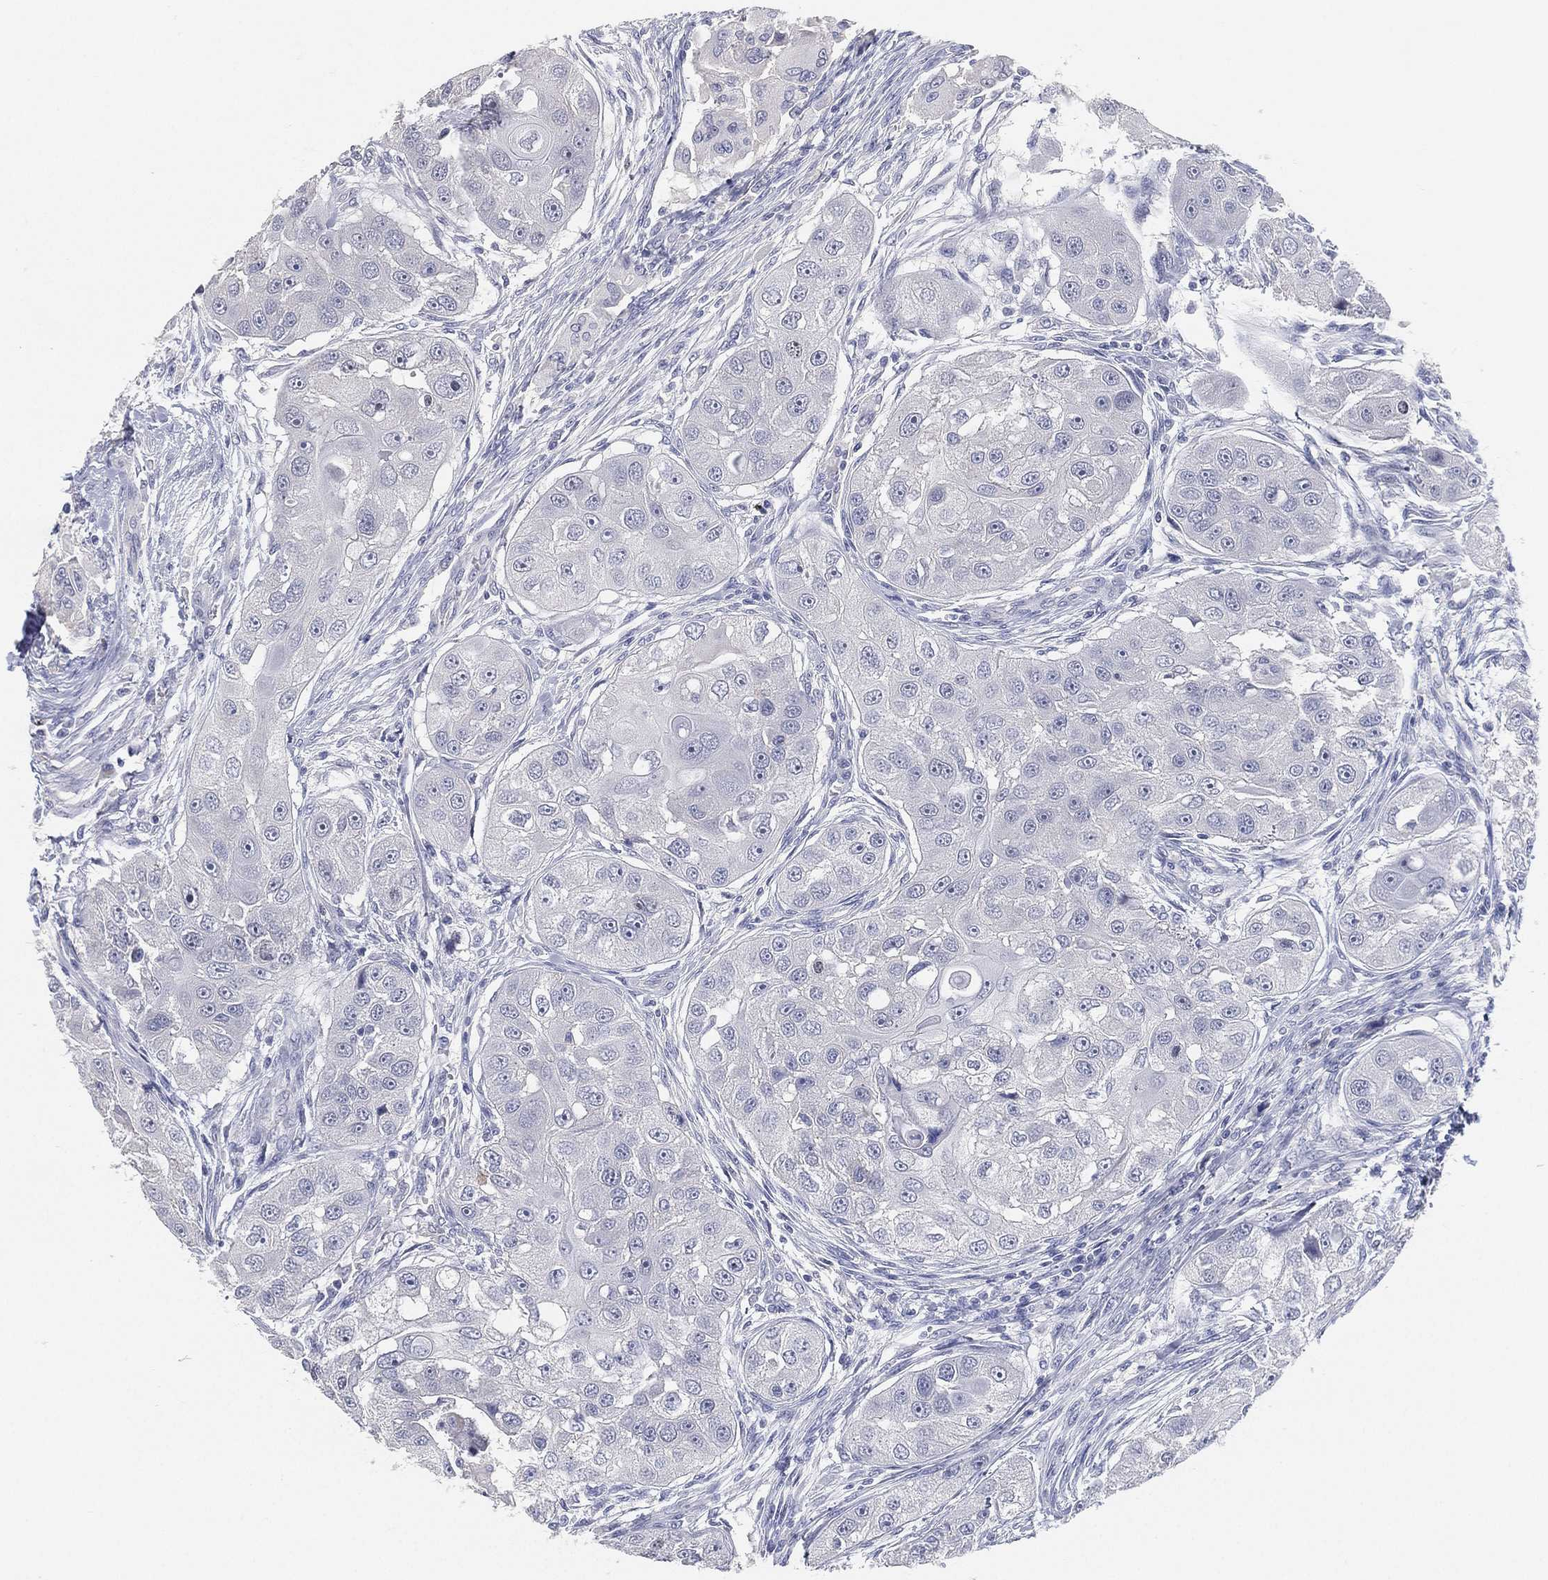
{"staining": {"intensity": "negative", "quantity": "none", "location": "none"}, "tissue": "head and neck cancer", "cell_type": "Tumor cells", "image_type": "cancer", "snomed": [{"axis": "morphology", "description": "Squamous cell carcinoma, NOS"}, {"axis": "topography", "description": "Head-Neck"}], "caption": "An immunohistochemistry (IHC) histopathology image of squamous cell carcinoma (head and neck) is shown. There is no staining in tumor cells of squamous cell carcinoma (head and neck).", "gene": "FAM187B", "patient": {"sex": "male", "age": 51}}